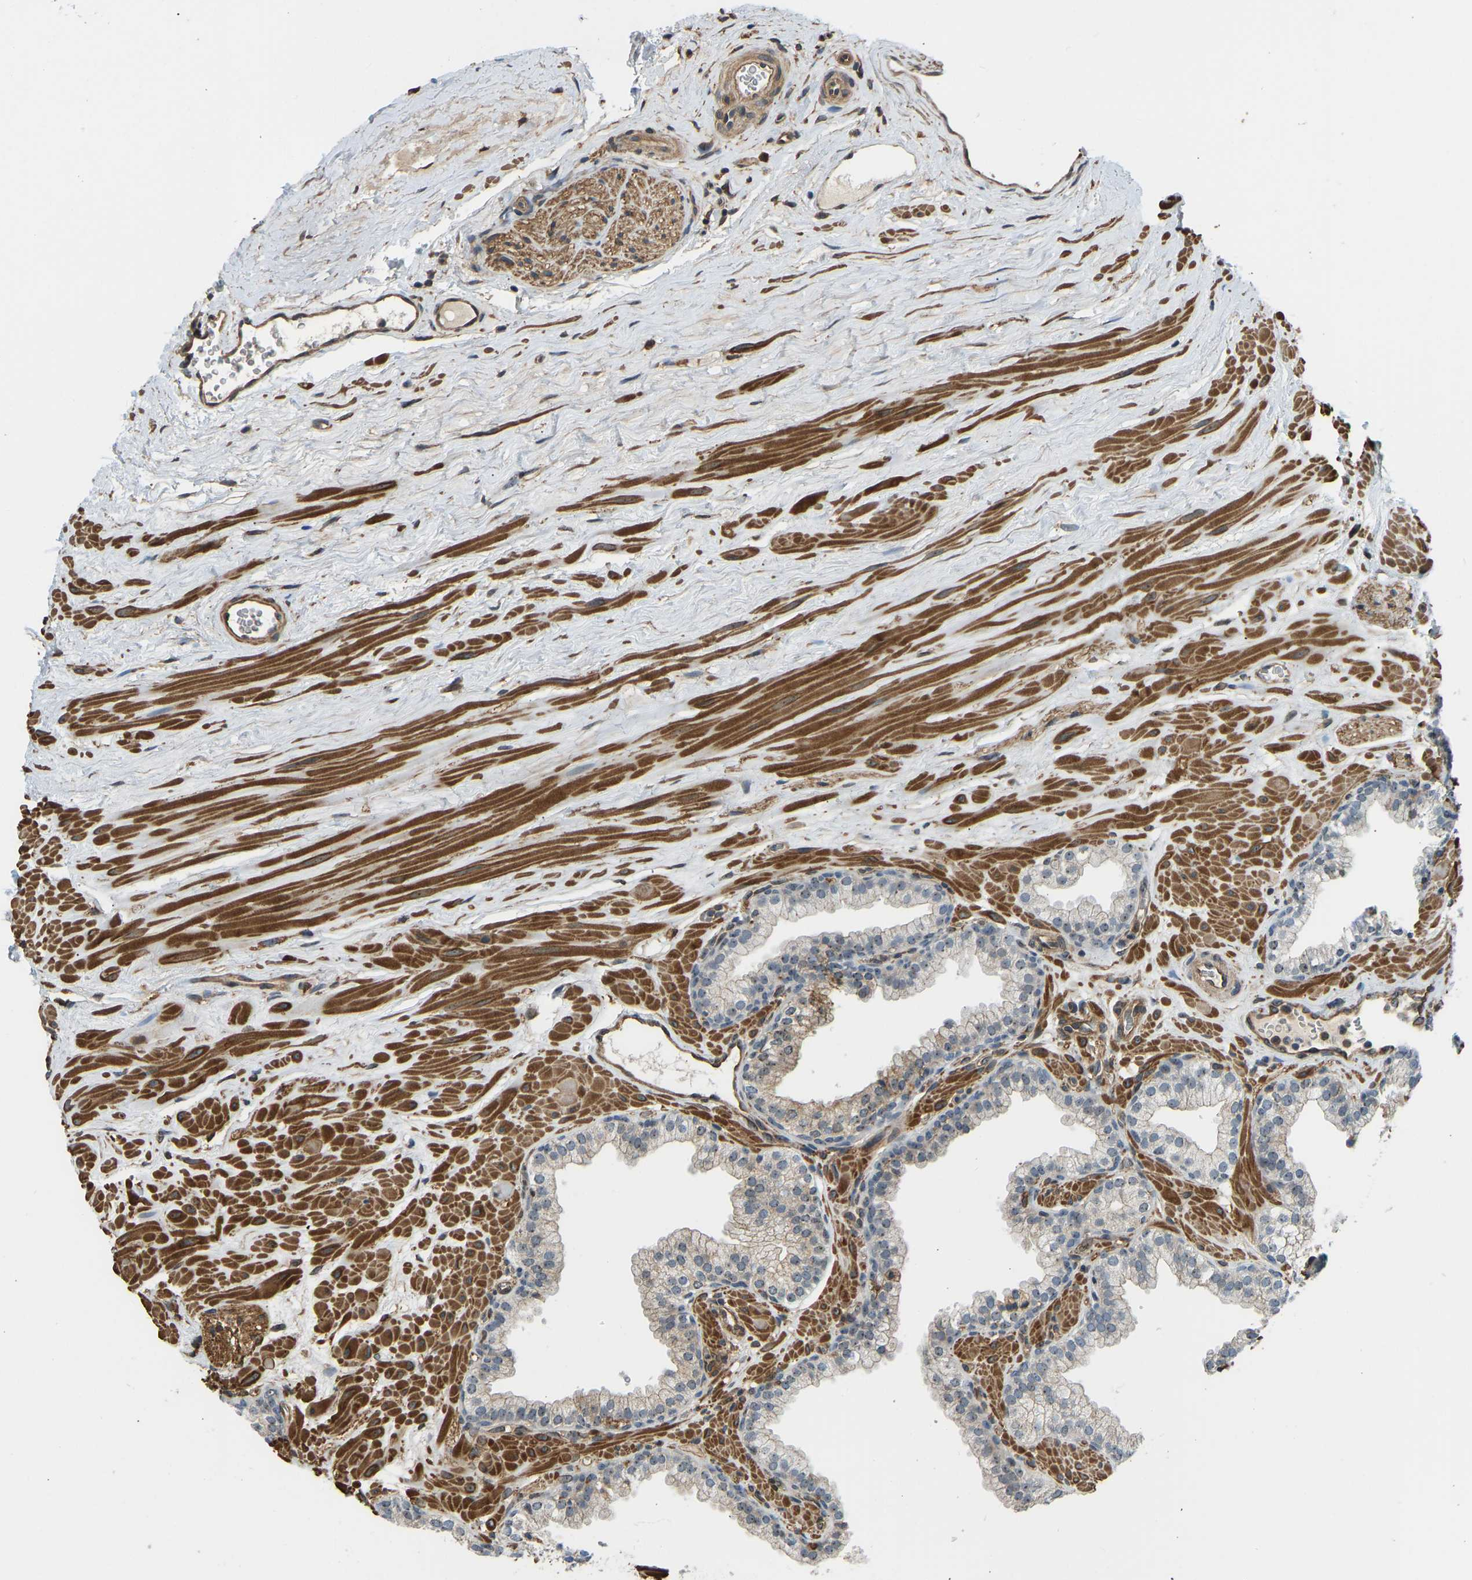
{"staining": {"intensity": "moderate", "quantity": "25%-75%", "location": "cytoplasmic/membranous,nuclear"}, "tissue": "prostate", "cell_type": "Glandular cells", "image_type": "normal", "snomed": [{"axis": "morphology", "description": "Normal tissue, NOS"}, {"axis": "morphology", "description": "Urothelial carcinoma, Low grade"}, {"axis": "topography", "description": "Urinary bladder"}, {"axis": "topography", "description": "Prostate"}], "caption": "Prostate stained with a brown dye shows moderate cytoplasmic/membranous,nuclear positive expression in approximately 25%-75% of glandular cells.", "gene": "OS9", "patient": {"sex": "male", "age": 60}}